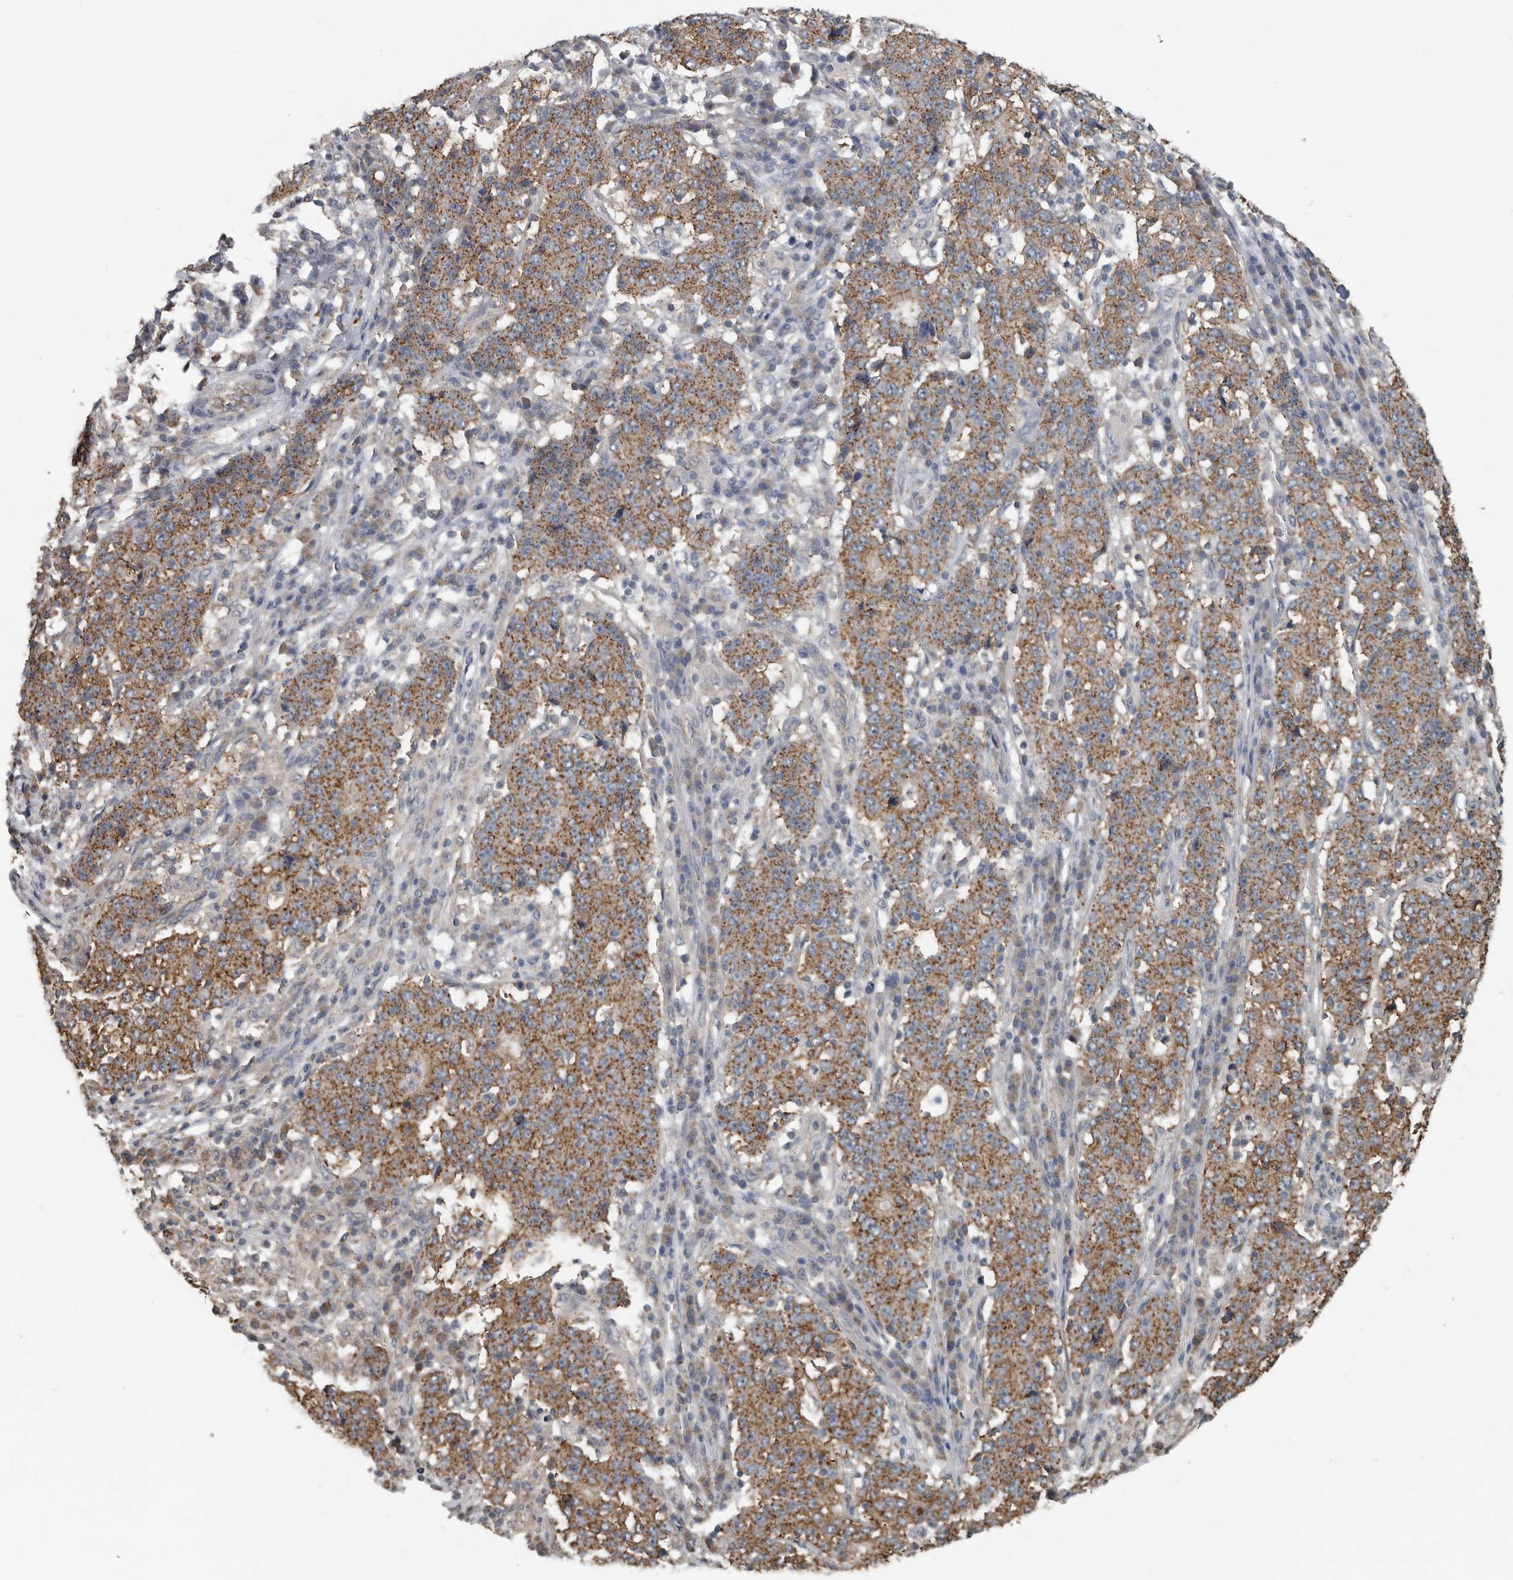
{"staining": {"intensity": "moderate", "quantity": ">75%", "location": "cytoplasmic/membranous"}, "tissue": "stomach cancer", "cell_type": "Tumor cells", "image_type": "cancer", "snomed": [{"axis": "morphology", "description": "Adenocarcinoma, NOS"}, {"axis": "topography", "description": "Stomach"}], "caption": "Human adenocarcinoma (stomach) stained for a protein (brown) exhibits moderate cytoplasmic/membranous positive positivity in about >75% of tumor cells.", "gene": "AFAP1", "patient": {"sex": "male", "age": 59}}